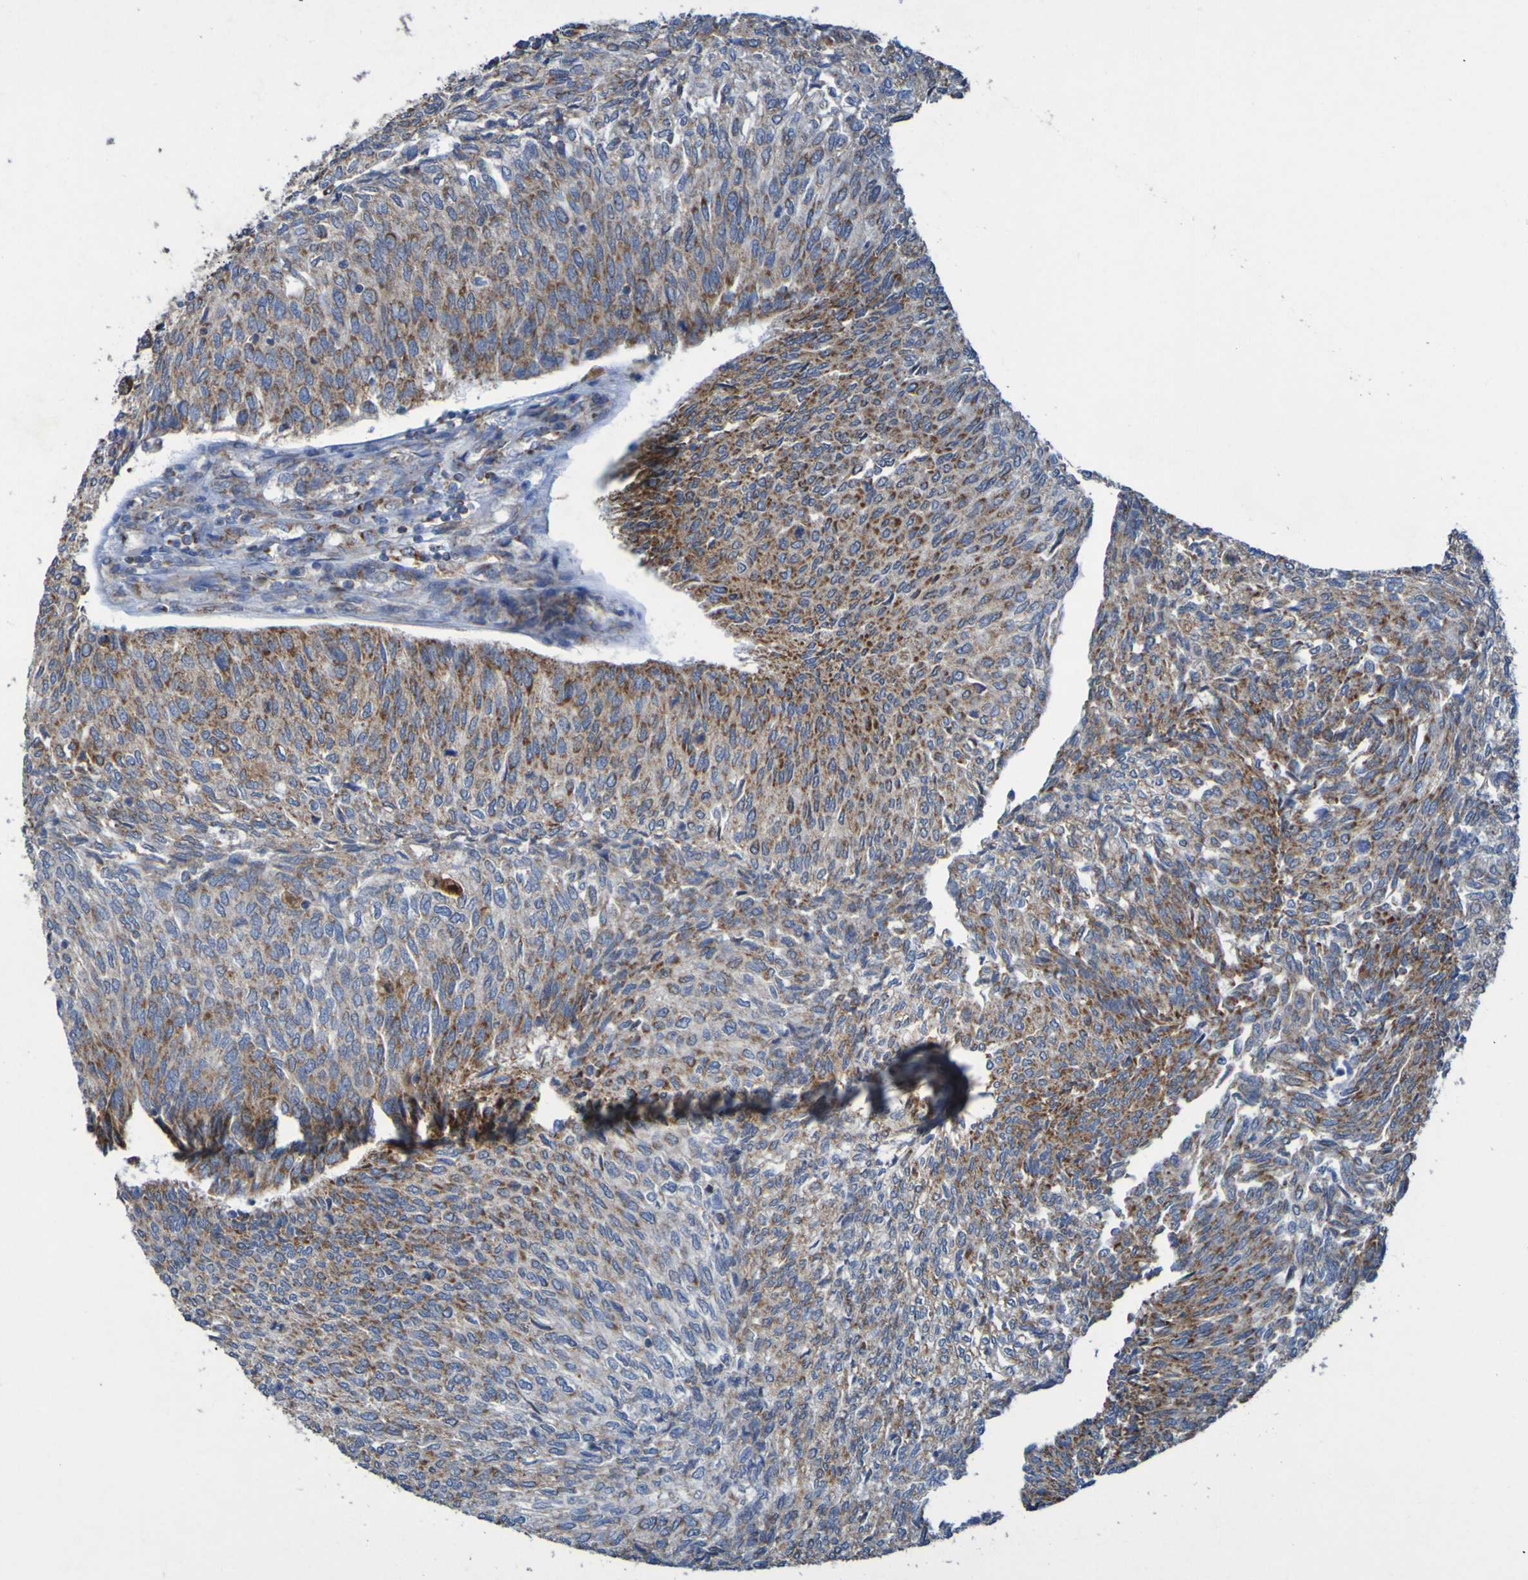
{"staining": {"intensity": "moderate", "quantity": ">75%", "location": "cytoplasmic/membranous"}, "tissue": "urothelial cancer", "cell_type": "Tumor cells", "image_type": "cancer", "snomed": [{"axis": "morphology", "description": "Urothelial carcinoma, Low grade"}, {"axis": "topography", "description": "Urinary bladder"}], "caption": "Immunohistochemical staining of low-grade urothelial carcinoma reveals medium levels of moderate cytoplasmic/membranous protein staining in approximately >75% of tumor cells.", "gene": "CCDC51", "patient": {"sex": "female", "age": 79}}